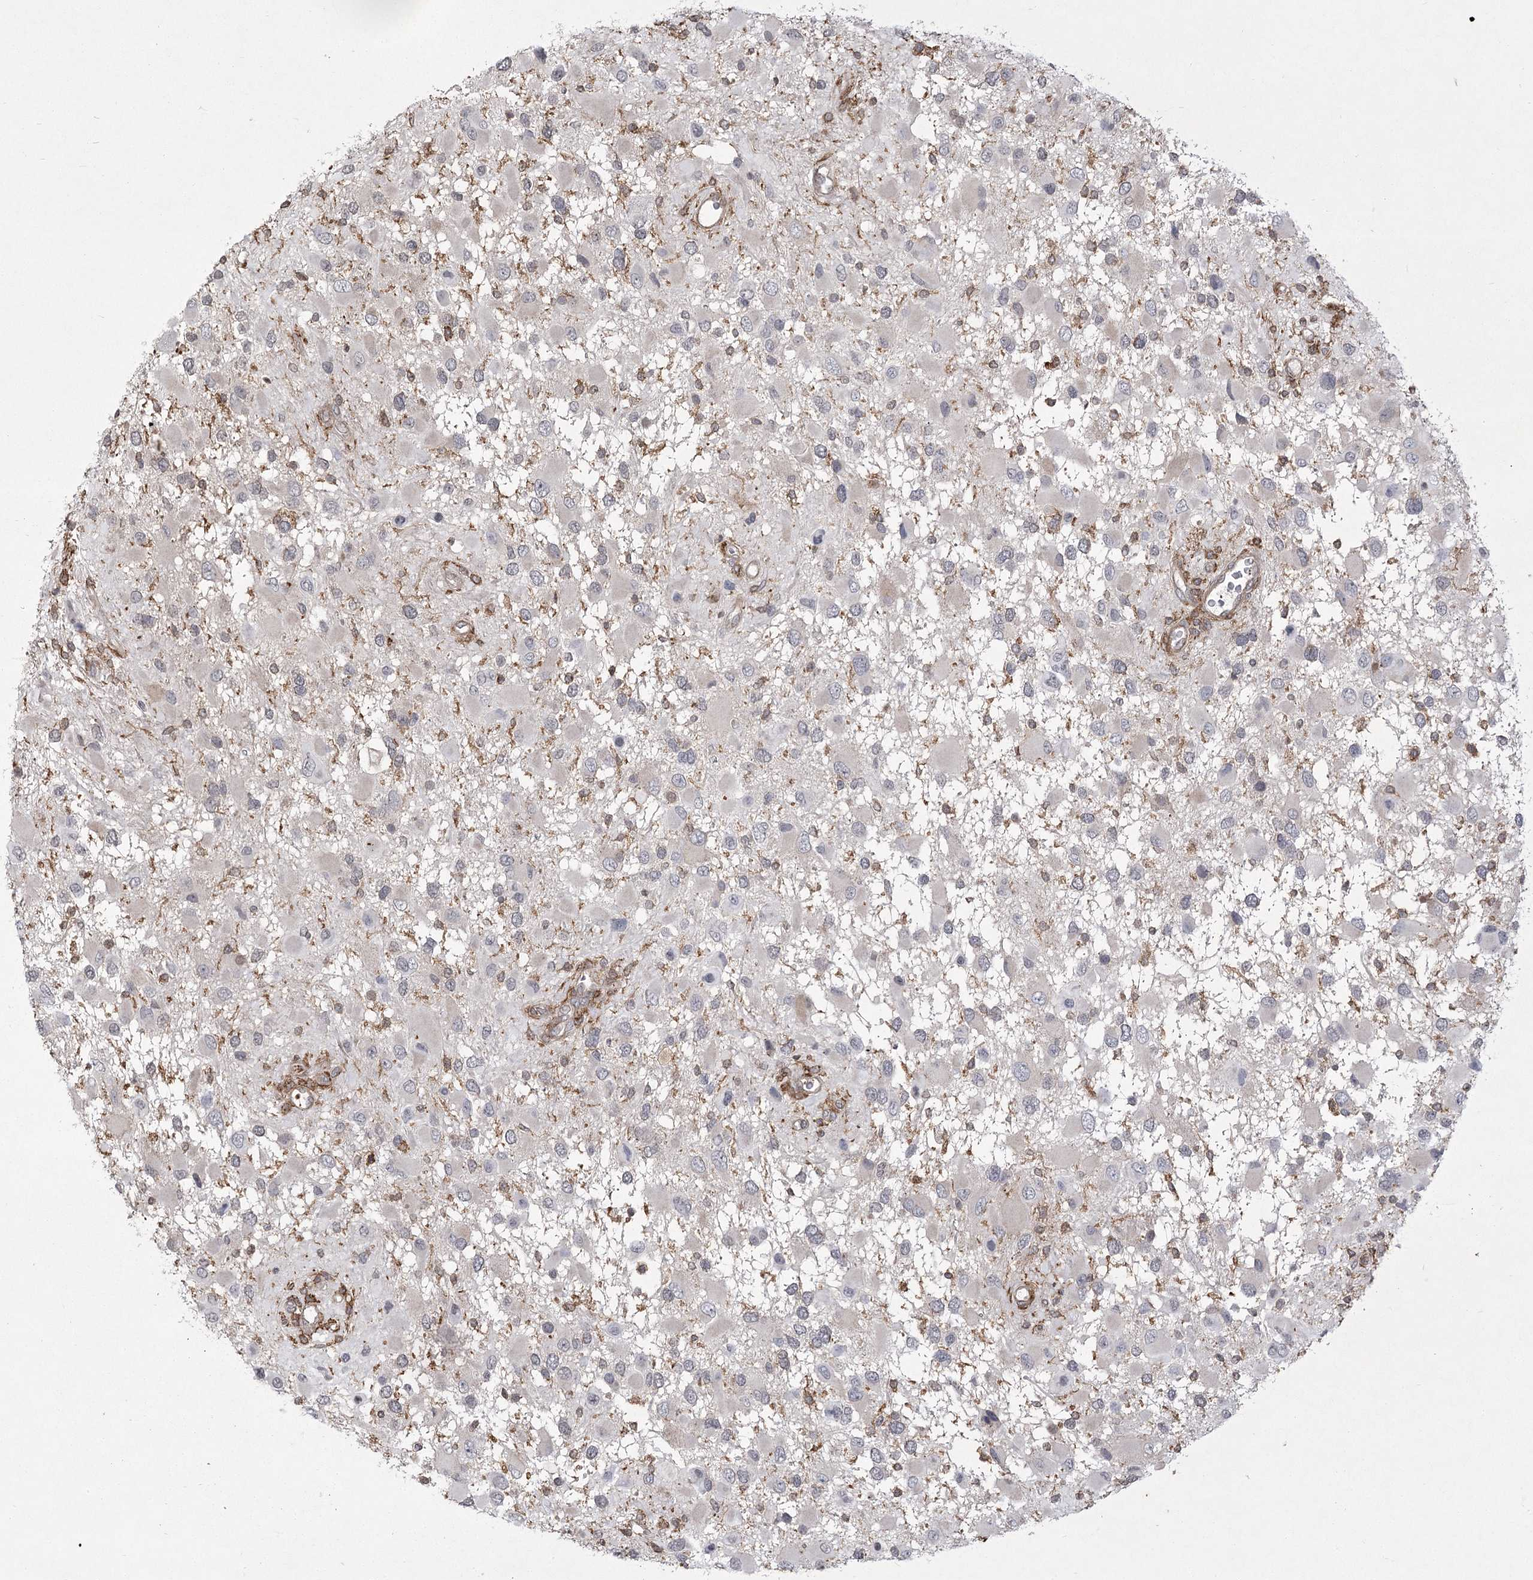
{"staining": {"intensity": "negative", "quantity": "none", "location": "none"}, "tissue": "glioma", "cell_type": "Tumor cells", "image_type": "cancer", "snomed": [{"axis": "morphology", "description": "Glioma, malignant, High grade"}, {"axis": "topography", "description": "Brain"}], "caption": "This micrograph is of glioma stained with immunohistochemistry (IHC) to label a protein in brown with the nuclei are counter-stained blue. There is no positivity in tumor cells.", "gene": "MEPE", "patient": {"sex": "male", "age": 53}}